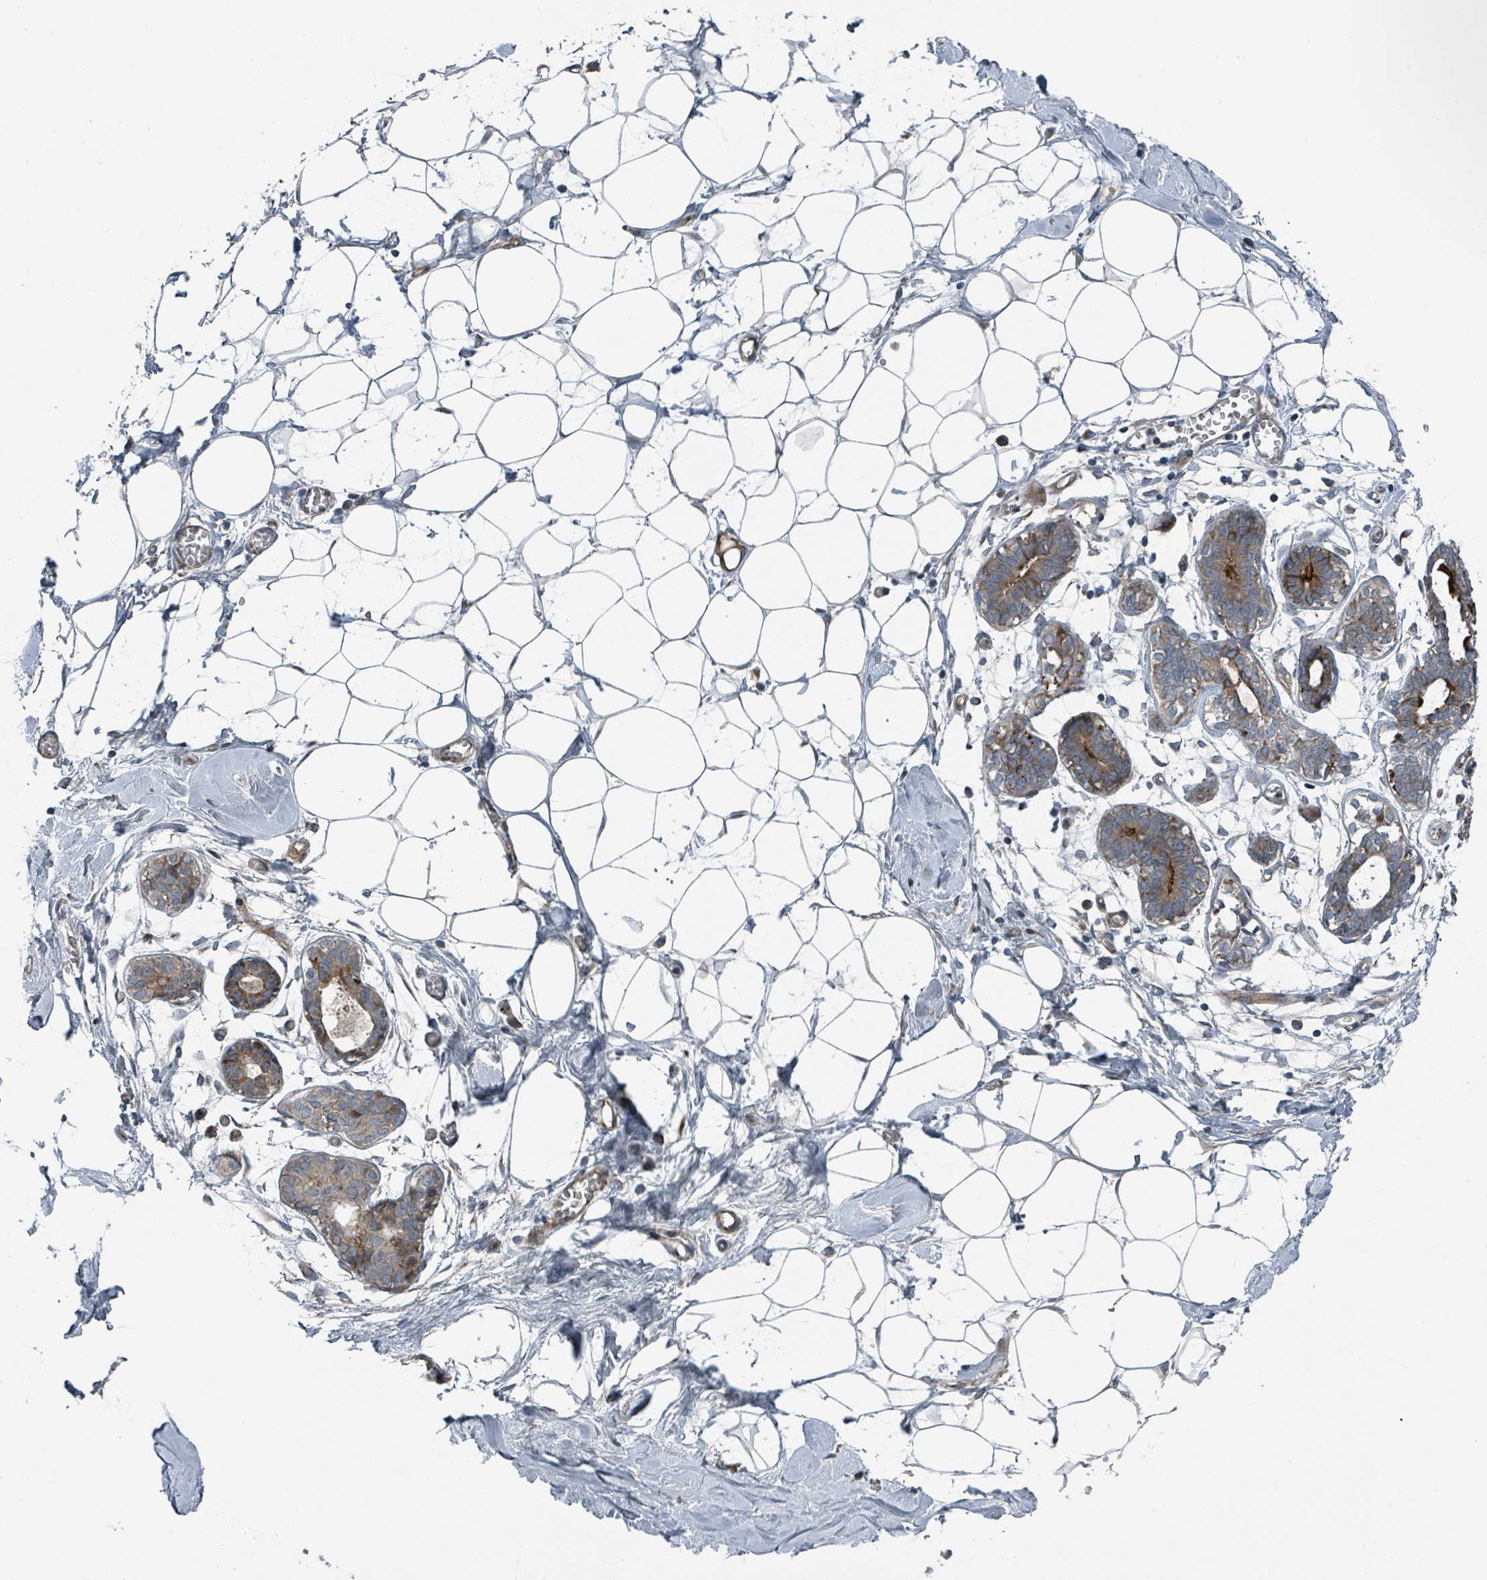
{"staining": {"intensity": "negative", "quantity": "none", "location": "none"}, "tissue": "breast", "cell_type": "Adipocytes", "image_type": "normal", "snomed": [{"axis": "morphology", "description": "Normal tissue, NOS"}, {"axis": "topography", "description": "Breast"}], "caption": "Immunohistochemistry of unremarkable human breast displays no positivity in adipocytes. (DAB (3,3'-diaminobenzidine) immunohistochemistry visualized using brightfield microscopy, high magnification).", "gene": "DIPK2A", "patient": {"sex": "female", "age": 27}}